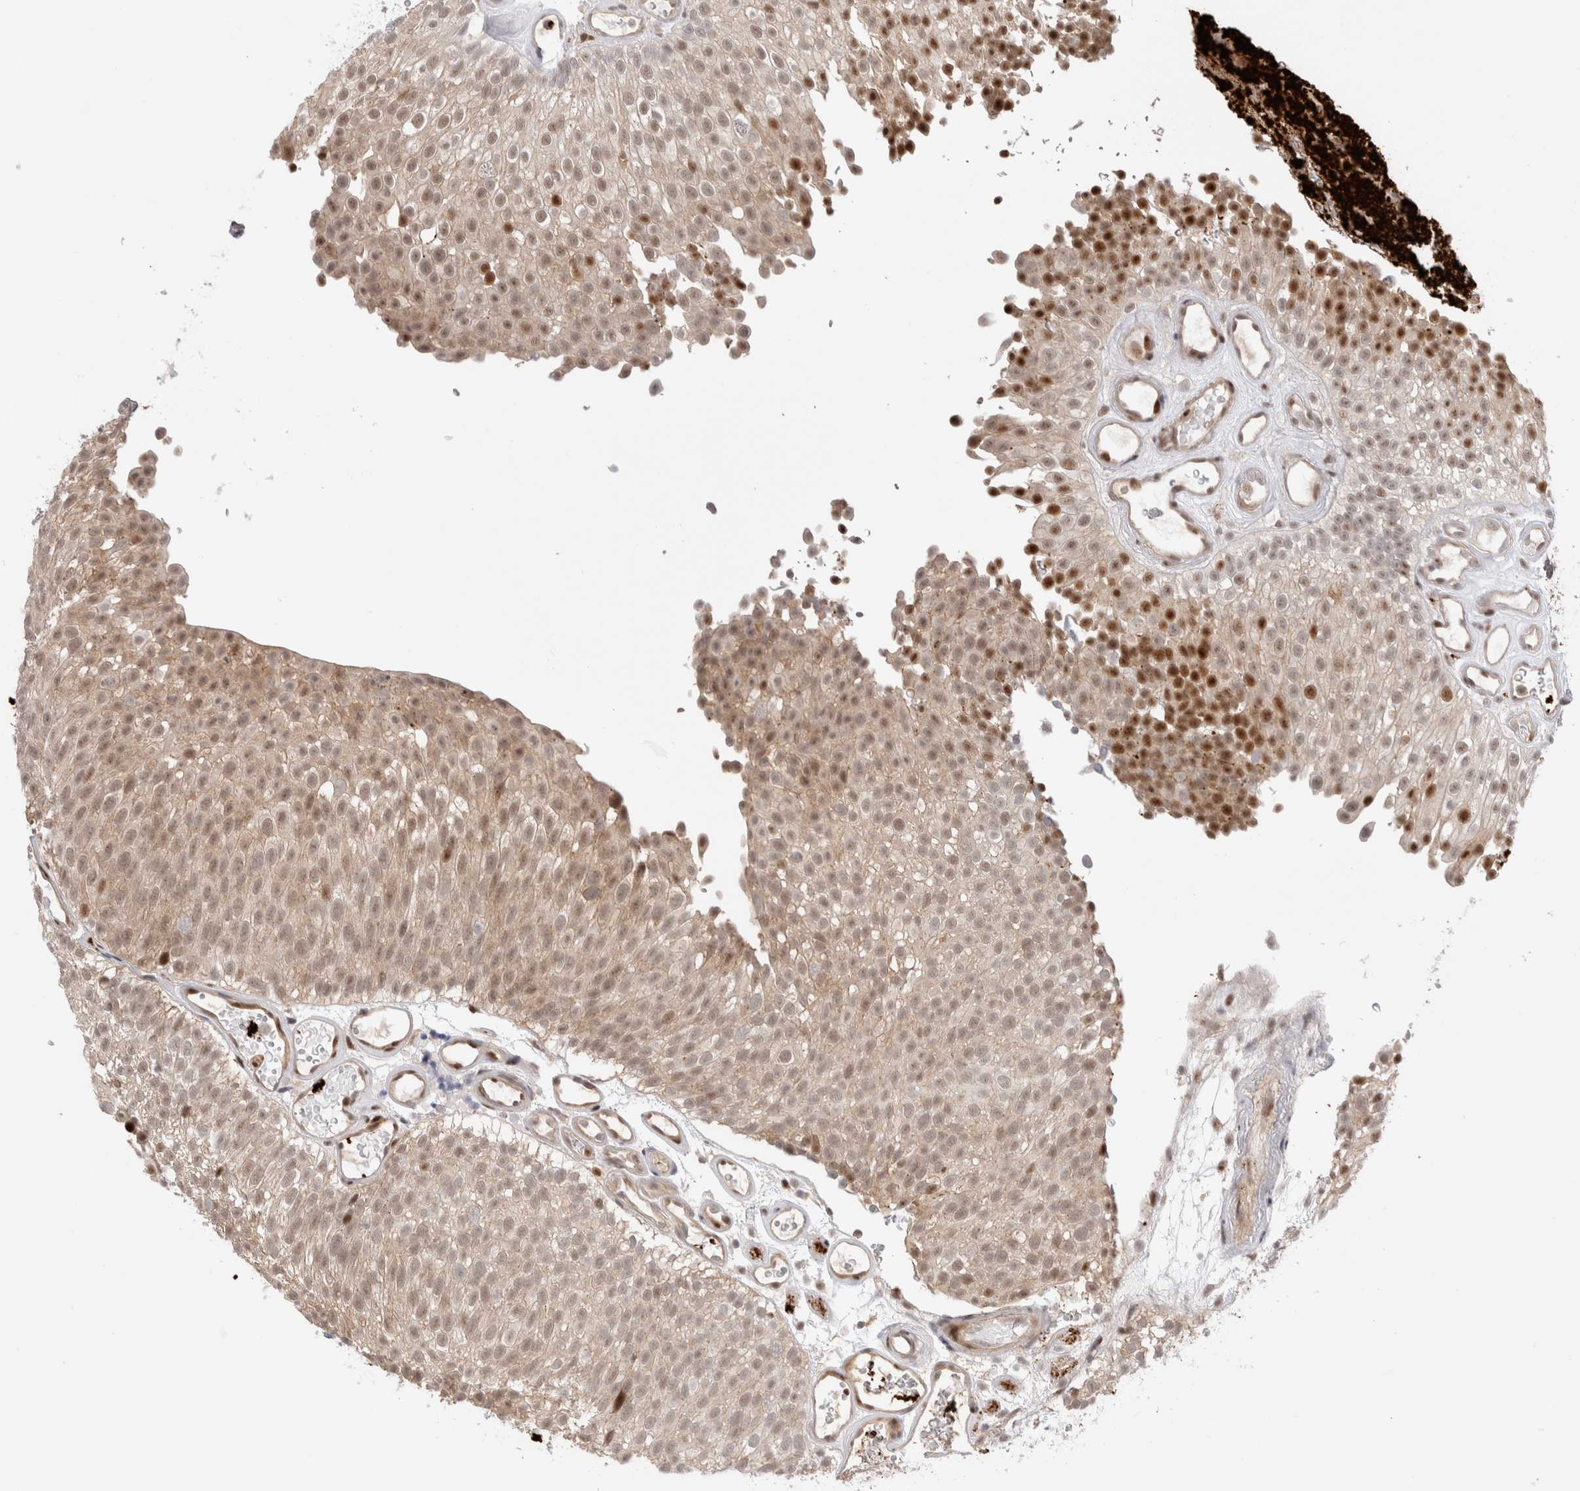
{"staining": {"intensity": "moderate", "quantity": "25%-75%", "location": "nuclear"}, "tissue": "urothelial cancer", "cell_type": "Tumor cells", "image_type": "cancer", "snomed": [{"axis": "morphology", "description": "Urothelial carcinoma, Low grade"}, {"axis": "topography", "description": "Urinary bladder"}], "caption": "Brown immunohistochemical staining in urothelial cancer exhibits moderate nuclear expression in approximately 25%-75% of tumor cells. The staining was performed using DAB (3,3'-diaminobenzidine) to visualize the protein expression in brown, while the nuclei were stained in blue with hematoxylin (Magnification: 20x).", "gene": "VPS28", "patient": {"sex": "male", "age": 78}}